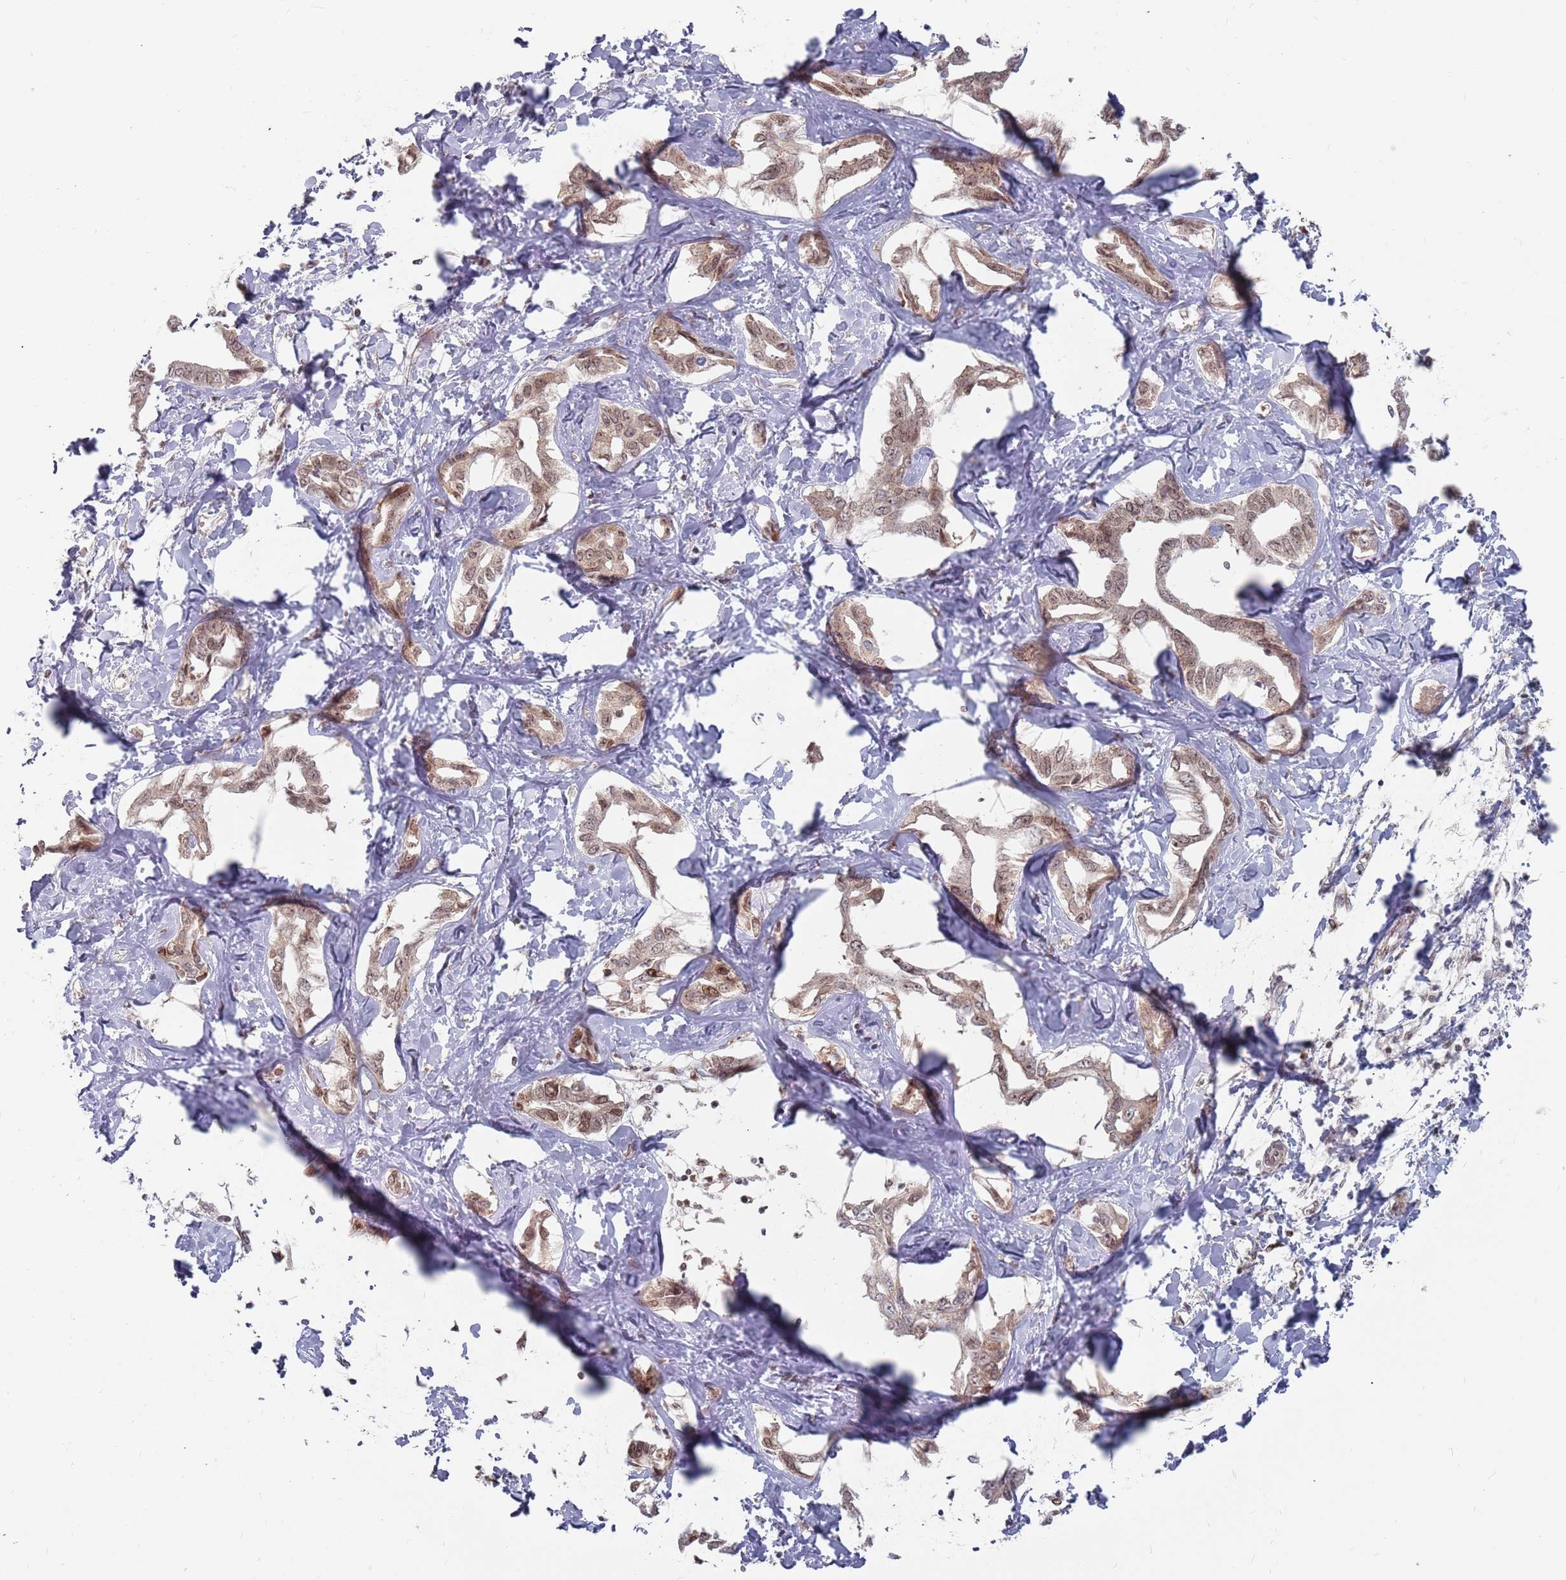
{"staining": {"intensity": "weak", "quantity": "25%-75%", "location": "cytoplasmic/membranous,nuclear"}, "tissue": "liver cancer", "cell_type": "Tumor cells", "image_type": "cancer", "snomed": [{"axis": "morphology", "description": "Cholangiocarcinoma"}, {"axis": "topography", "description": "Liver"}], "caption": "Protein staining demonstrates weak cytoplasmic/membranous and nuclear positivity in approximately 25%-75% of tumor cells in liver cancer. The staining was performed using DAB (3,3'-diaminobenzidine), with brown indicating positive protein expression. Nuclei are stained blue with hematoxylin.", "gene": "FMO4", "patient": {"sex": "male", "age": 59}}